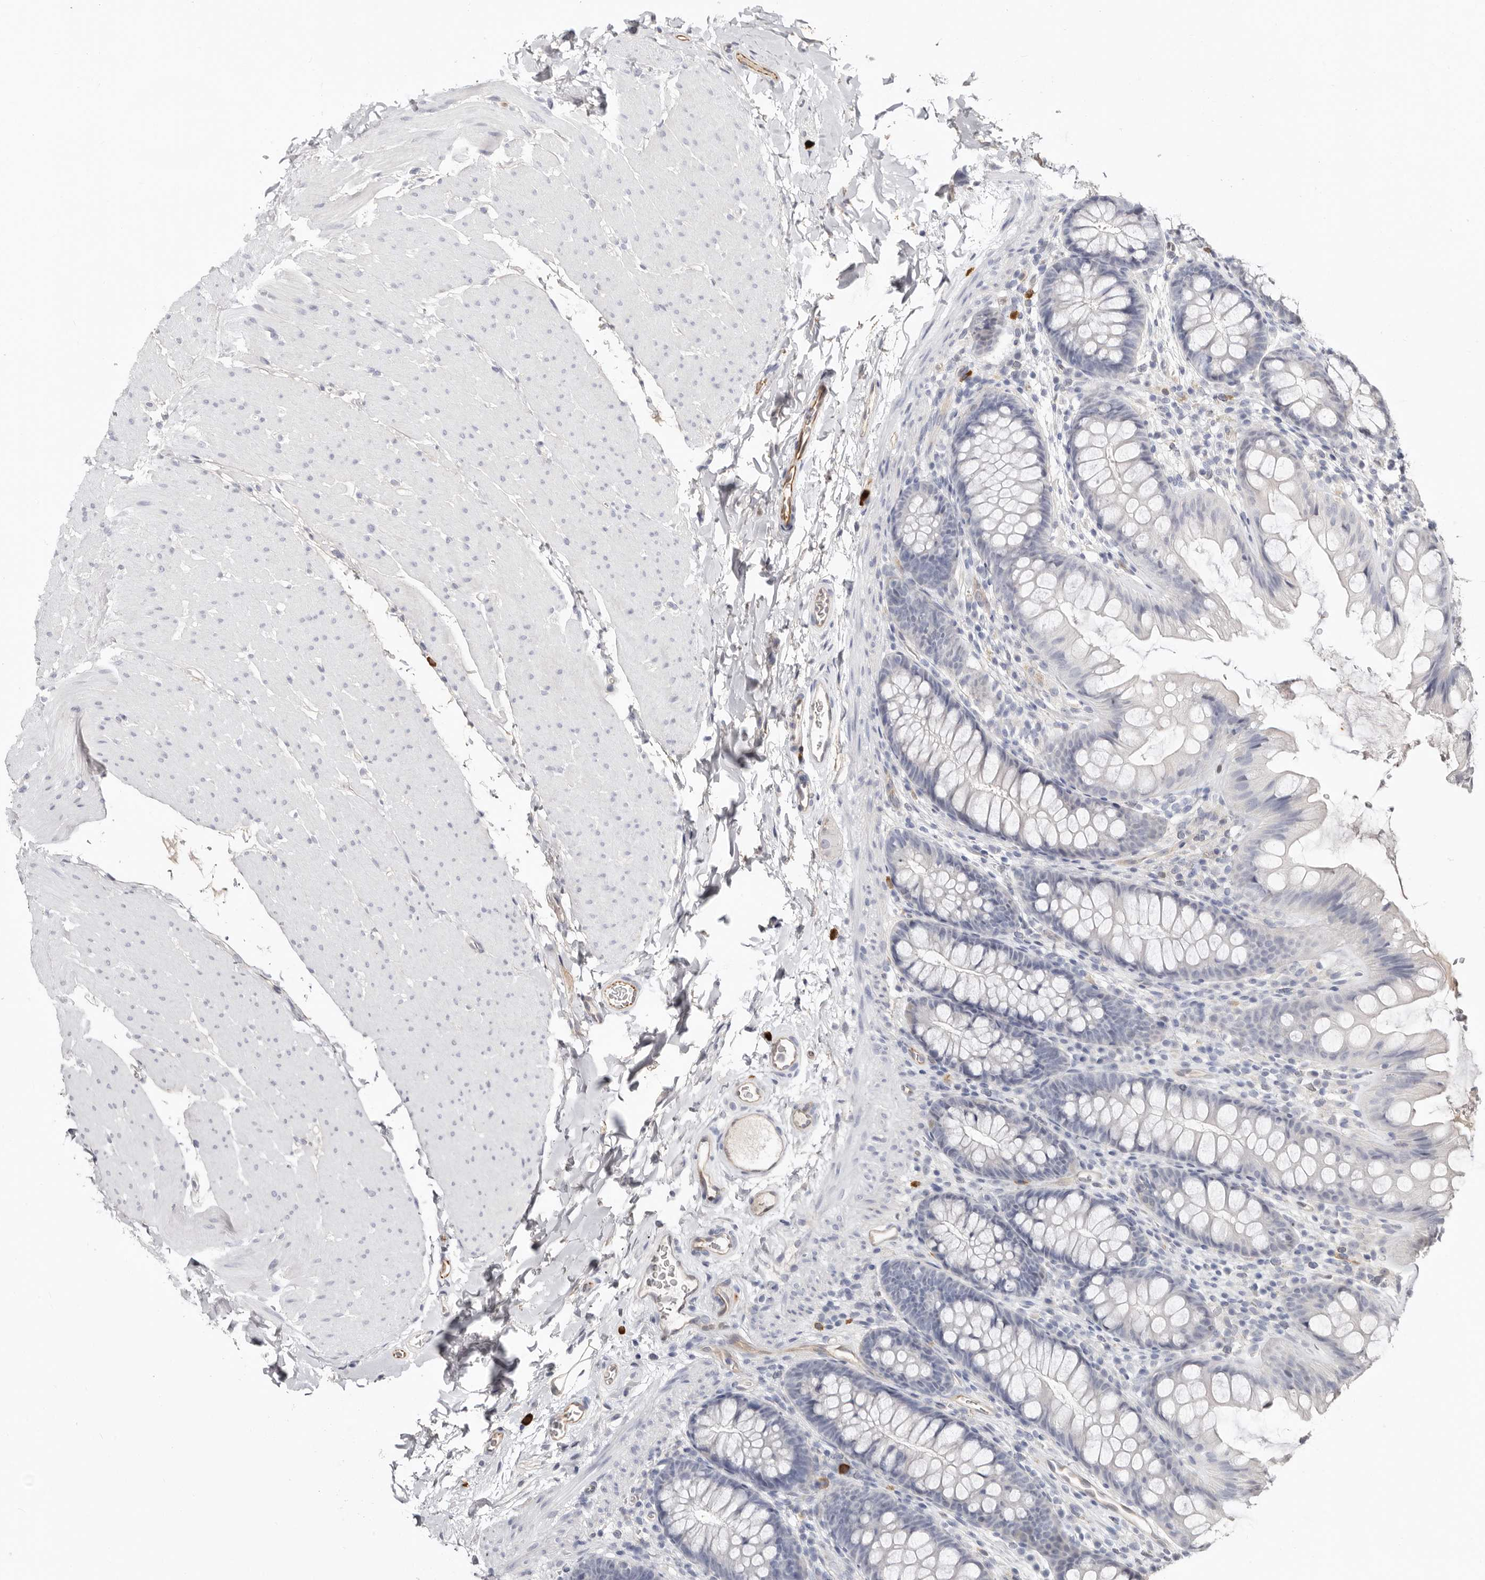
{"staining": {"intensity": "moderate", "quantity": "25%-75%", "location": "cytoplasmic/membranous"}, "tissue": "colon", "cell_type": "Endothelial cells", "image_type": "normal", "snomed": [{"axis": "morphology", "description": "Normal tissue, NOS"}, {"axis": "topography", "description": "Colon"}], "caption": "High-magnification brightfield microscopy of unremarkable colon stained with DAB (3,3'-diaminobenzidine) (brown) and counterstained with hematoxylin (blue). endothelial cells exhibit moderate cytoplasmic/membranous positivity is seen in approximately25%-75% of cells.", "gene": "PKDCC", "patient": {"sex": "female", "age": 62}}